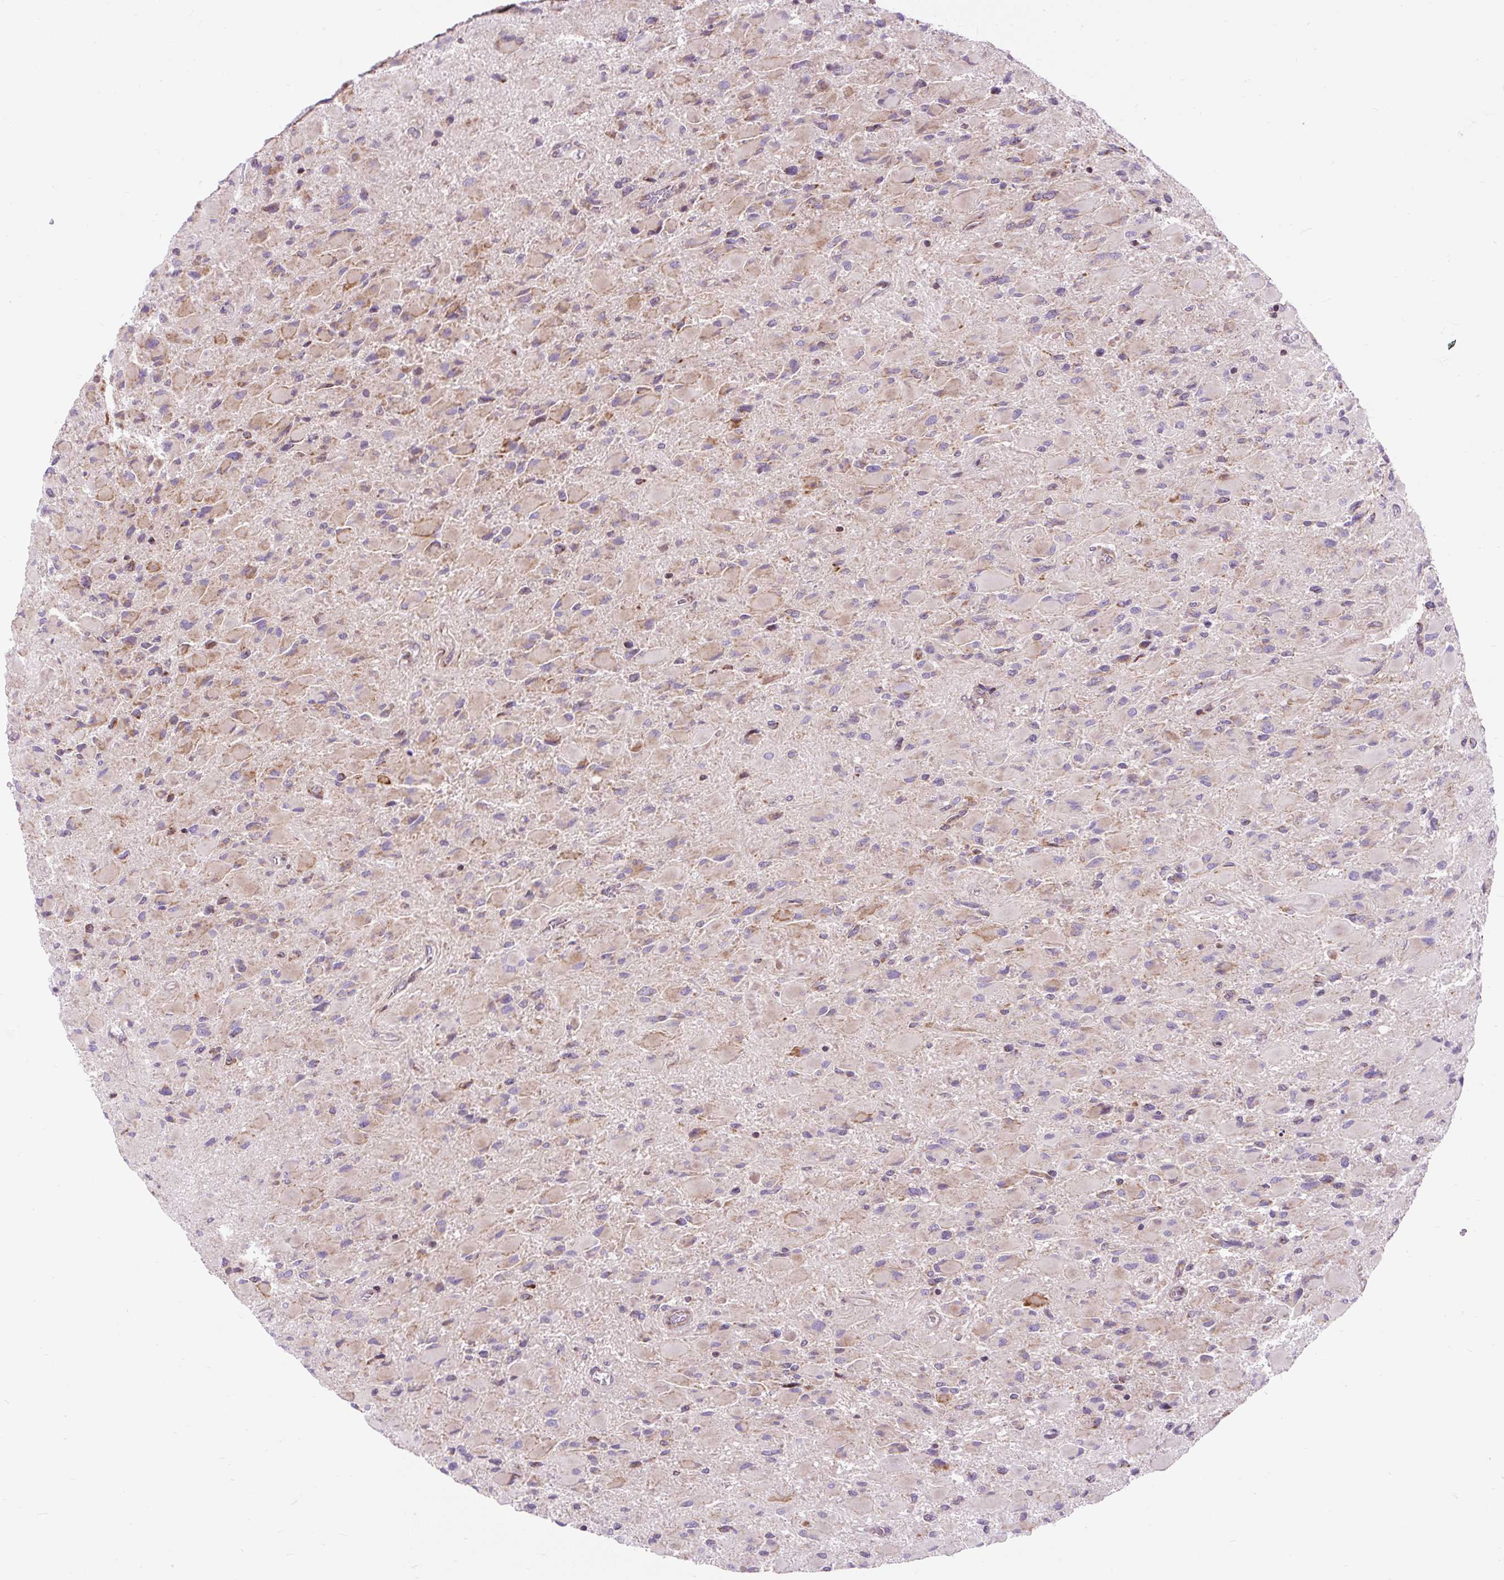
{"staining": {"intensity": "weak", "quantity": "25%-75%", "location": "cytoplasmic/membranous"}, "tissue": "glioma", "cell_type": "Tumor cells", "image_type": "cancer", "snomed": [{"axis": "morphology", "description": "Glioma, malignant, High grade"}, {"axis": "topography", "description": "Cerebral cortex"}], "caption": "Malignant high-grade glioma stained for a protein (brown) demonstrates weak cytoplasmic/membranous positive positivity in about 25%-75% of tumor cells.", "gene": "CISD3", "patient": {"sex": "female", "age": 36}}